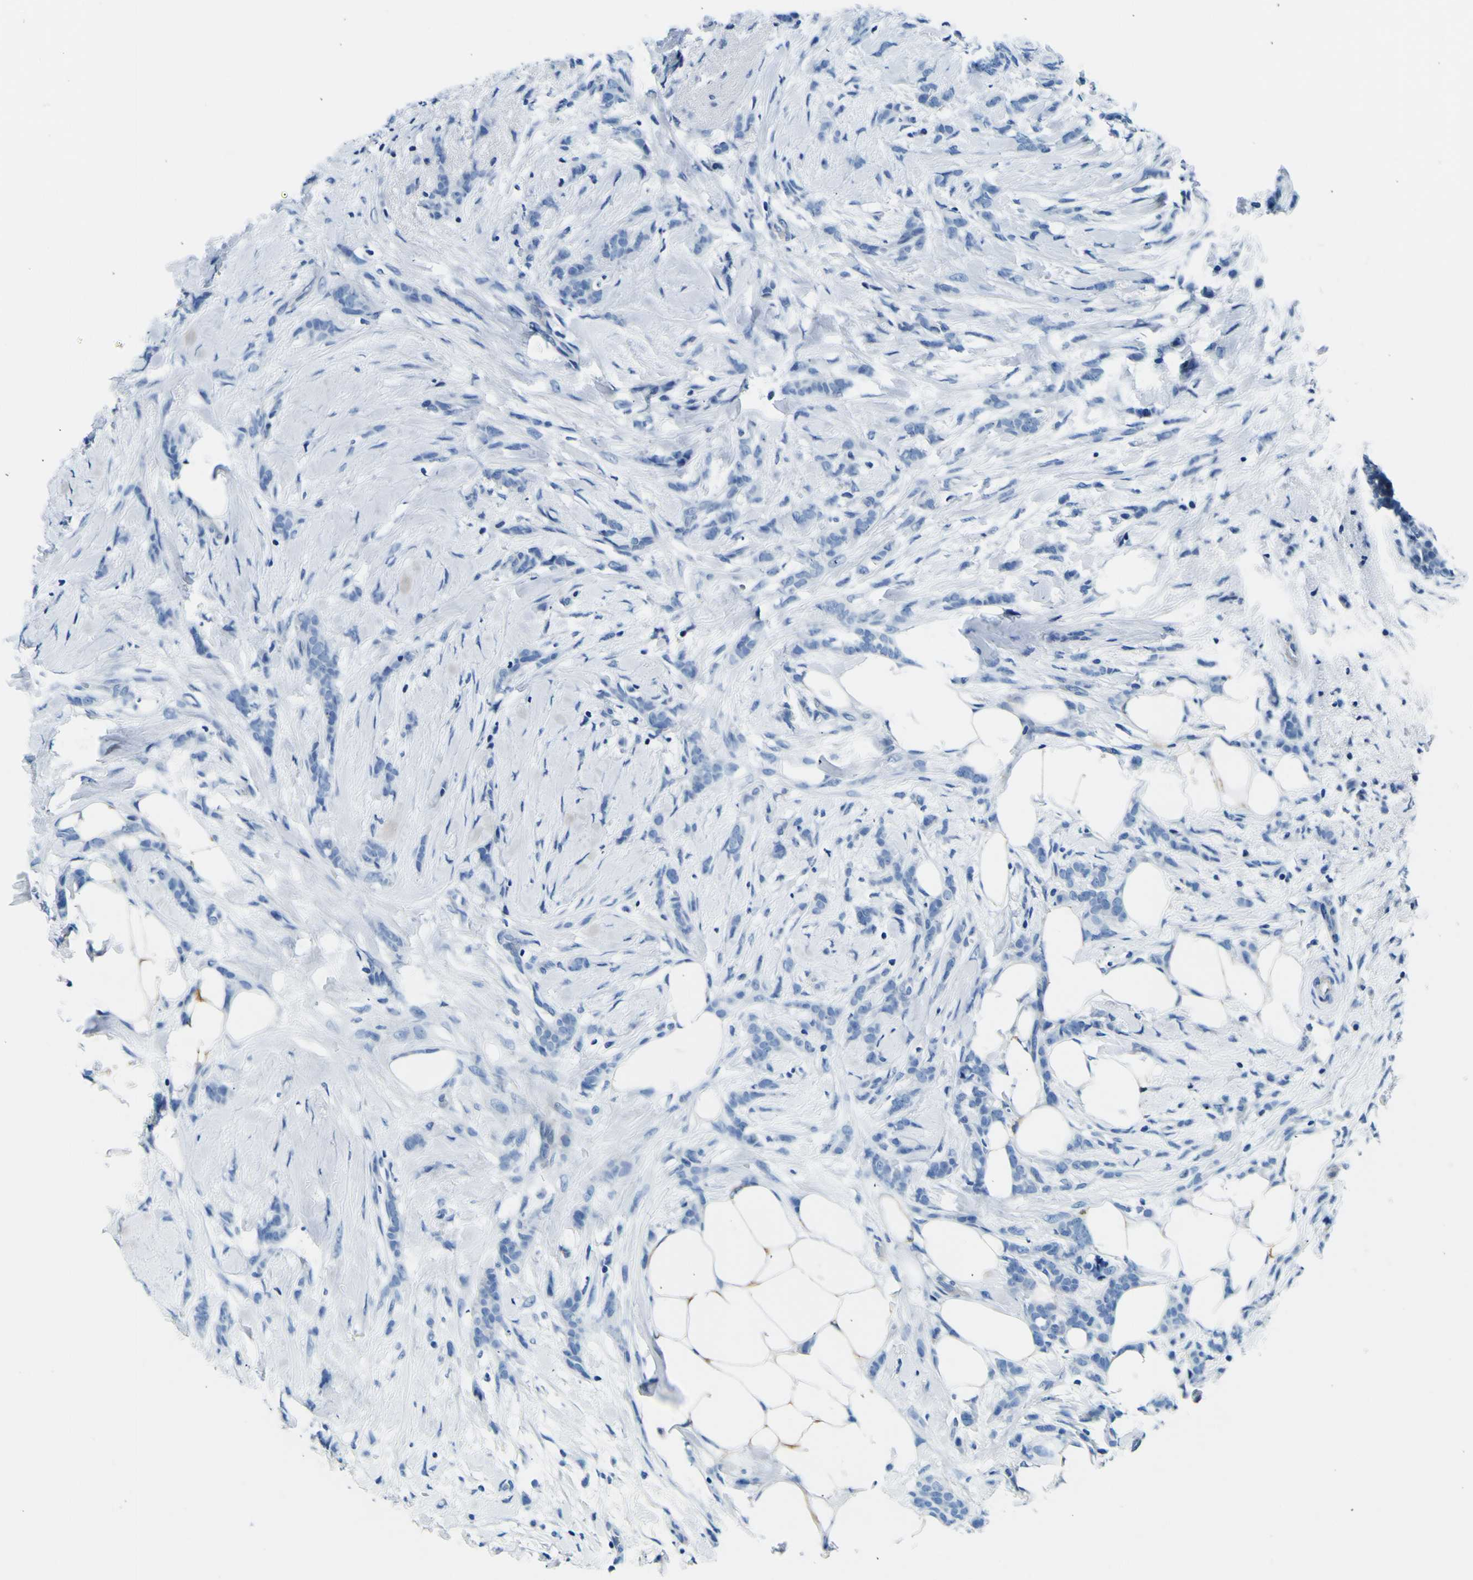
{"staining": {"intensity": "negative", "quantity": "none", "location": "none"}, "tissue": "breast cancer", "cell_type": "Tumor cells", "image_type": "cancer", "snomed": [{"axis": "morphology", "description": "Lobular carcinoma, in situ"}, {"axis": "morphology", "description": "Lobular carcinoma"}, {"axis": "topography", "description": "Breast"}], "caption": "Photomicrograph shows no protein staining in tumor cells of breast cancer (lobular carcinoma in situ) tissue.", "gene": "ADGRA2", "patient": {"sex": "female", "age": 41}}